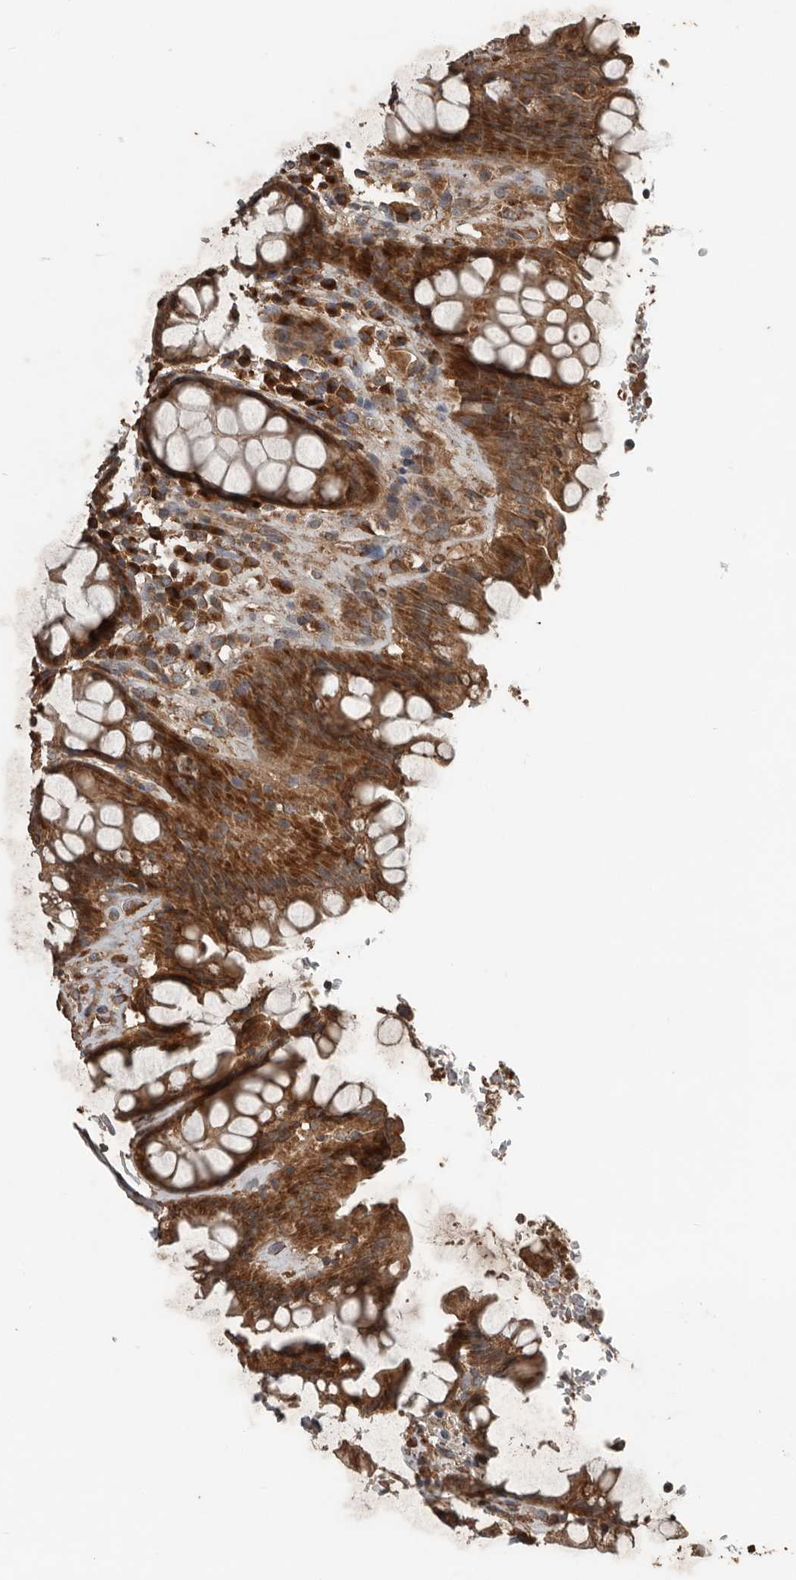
{"staining": {"intensity": "strong", "quantity": ">75%", "location": "cytoplasmic/membranous"}, "tissue": "rectum", "cell_type": "Glandular cells", "image_type": "normal", "snomed": [{"axis": "morphology", "description": "Normal tissue, NOS"}, {"axis": "topography", "description": "Rectum"}], "caption": "Protein expression analysis of benign rectum displays strong cytoplasmic/membranous positivity in approximately >75% of glandular cells. Nuclei are stained in blue.", "gene": "RNF207", "patient": {"sex": "male", "age": 64}}